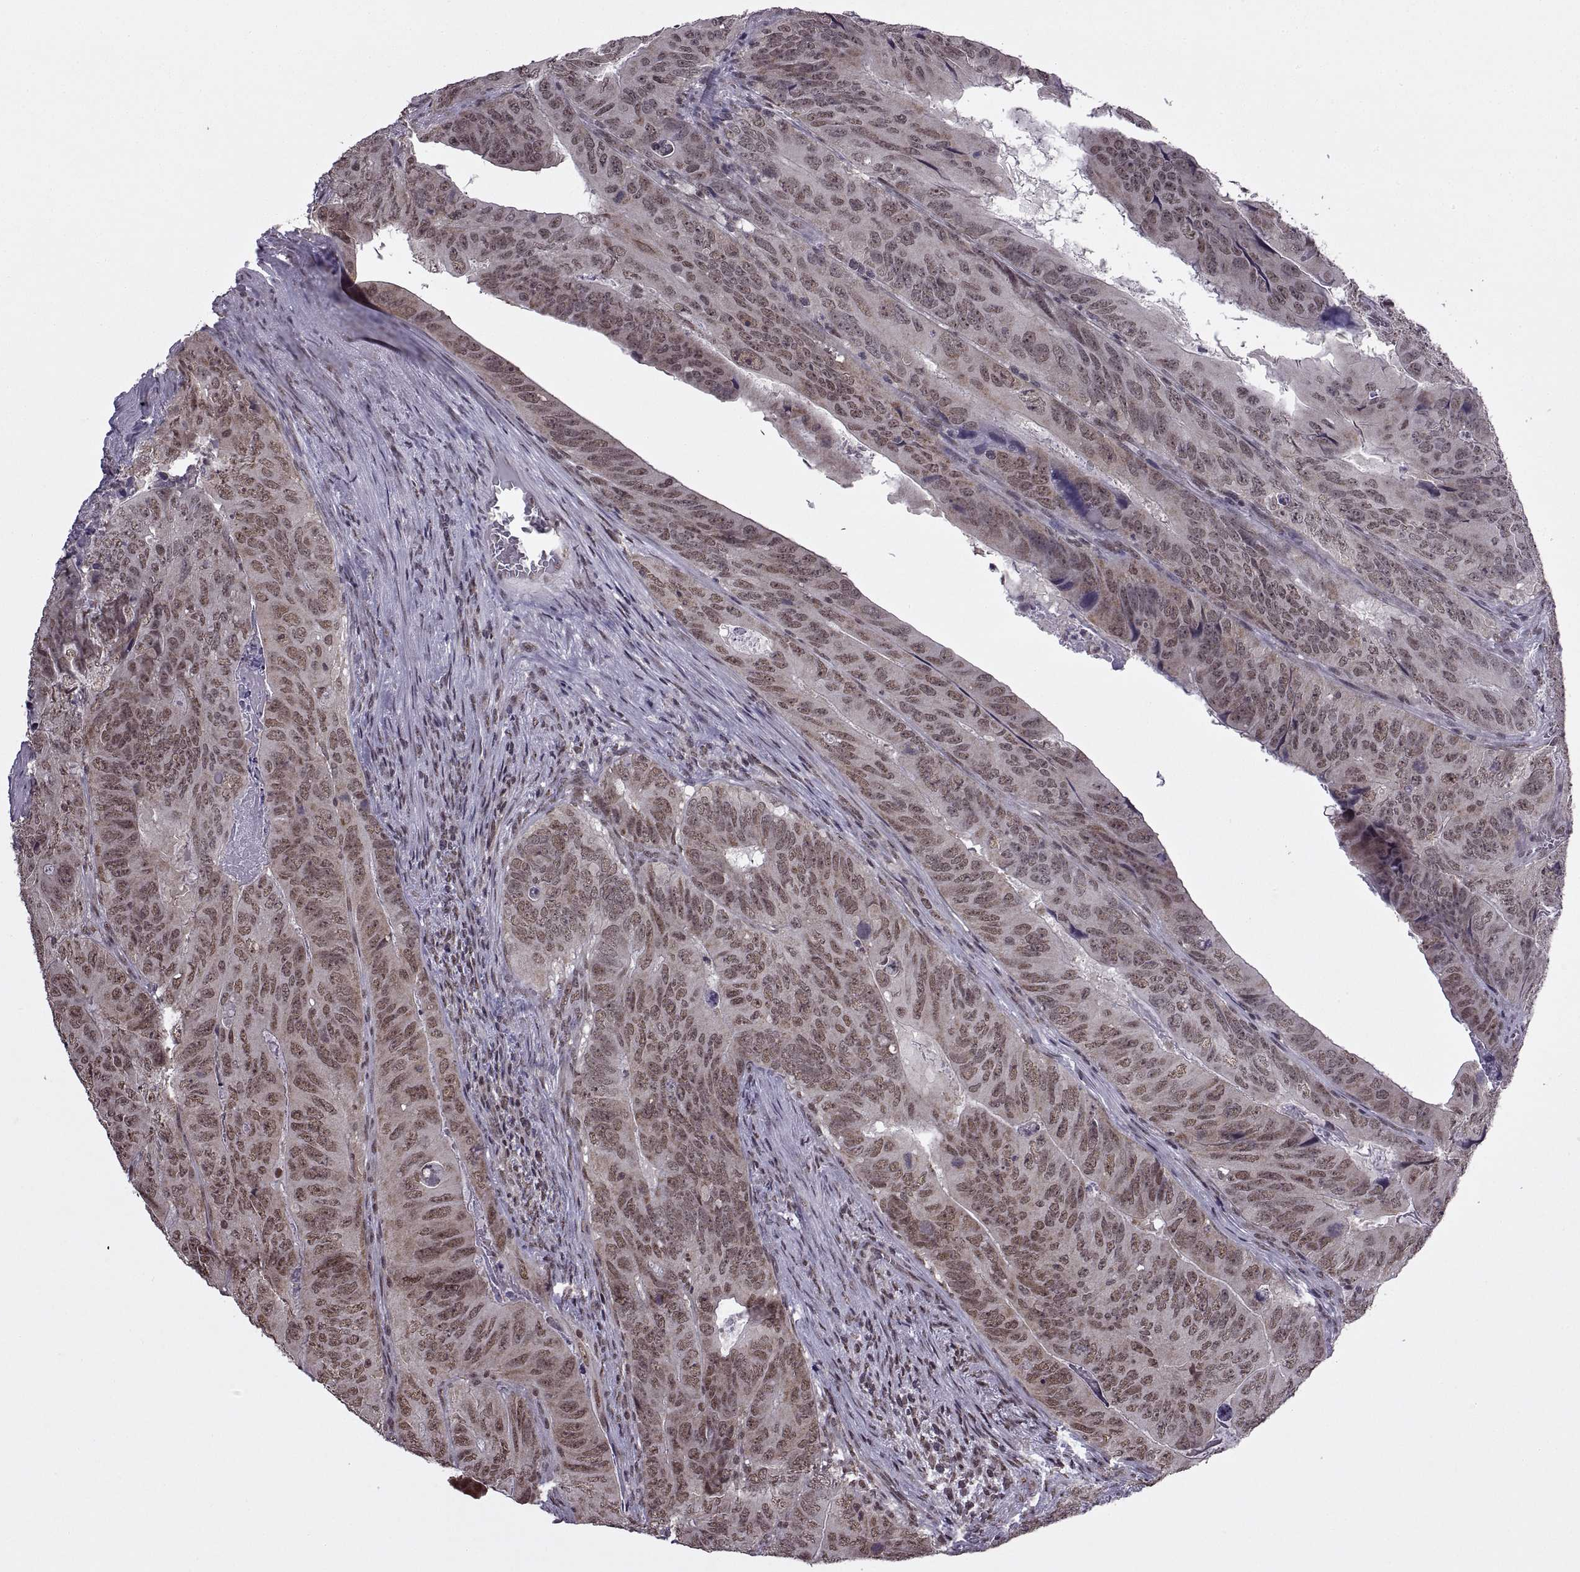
{"staining": {"intensity": "weak", "quantity": "25%-75%", "location": "nuclear"}, "tissue": "colorectal cancer", "cell_type": "Tumor cells", "image_type": "cancer", "snomed": [{"axis": "morphology", "description": "Adenocarcinoma, NOS"}, {"axis": "topography", "description": "Colon"}], "caption": "Immunohistochemical staining of adenocarcinoma (colorectal) reveals low levels of weak nuclear protein expression in about 25%-75% of tumor cells. Using DAB (brown) and hematoxylin (blue) stains, captured at high magnification using brightfield microscopy.", "gene": "INTS3", "patient": {"sex": "male", "age": 79}}